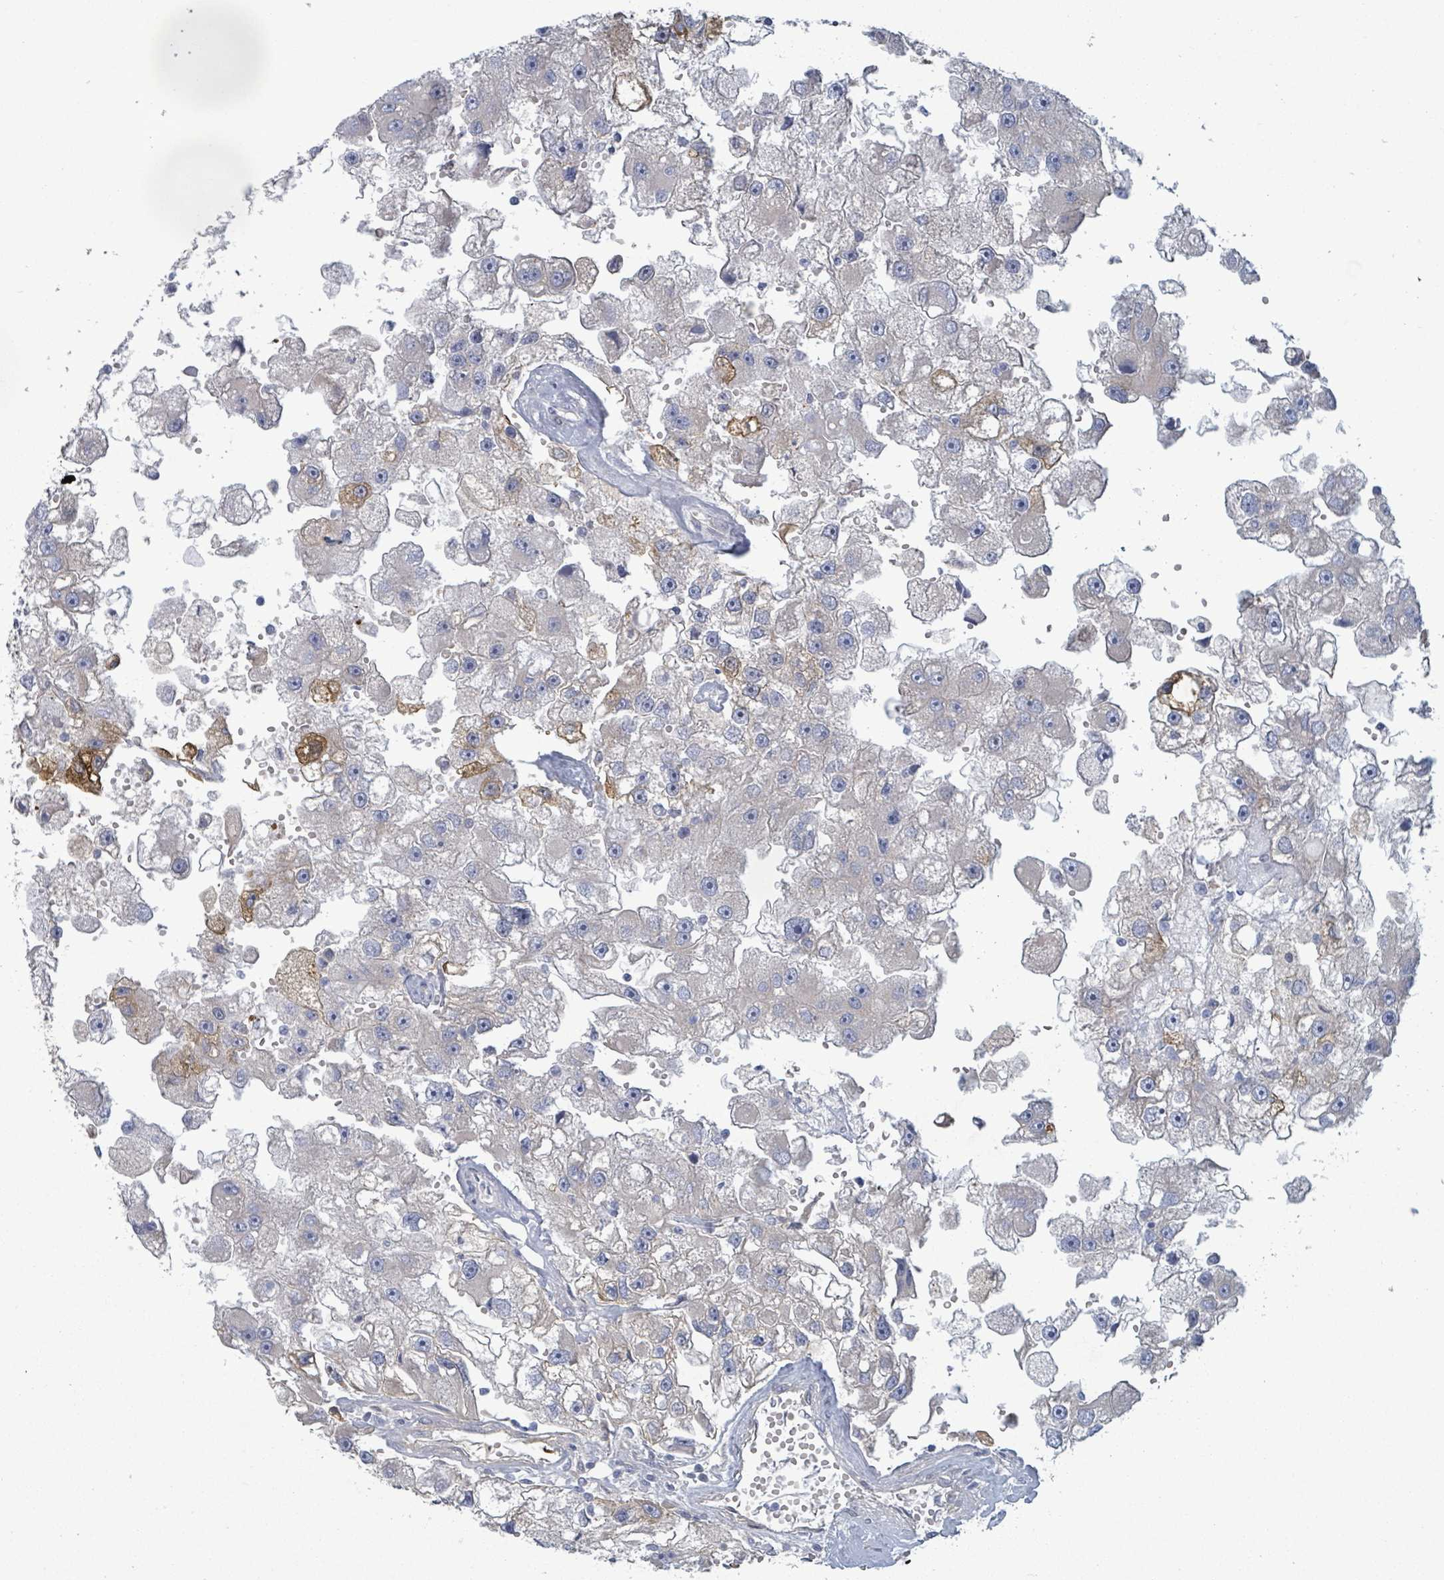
{"staining": {"intensity": "moderate", "quantity": "<25%", "location": "cytoplasmic/membranous"}, "tissue": "renal cancer", "cell_type": "Tumor cells", "image_type": "cancer", "snomed": [{"axis": "morphology", "description": "Adenocarcinoma, NOS"}, {"axis": "topography", "description": "Kidney"}], "caption": "Immunohistochemistry of human renal cancer displays low levels of moderate cytoplasmic/membranous positivity in about <25% of tumor cells.", "gene": "COL13A1", "patient": {"sex": "male", "age": 63}}